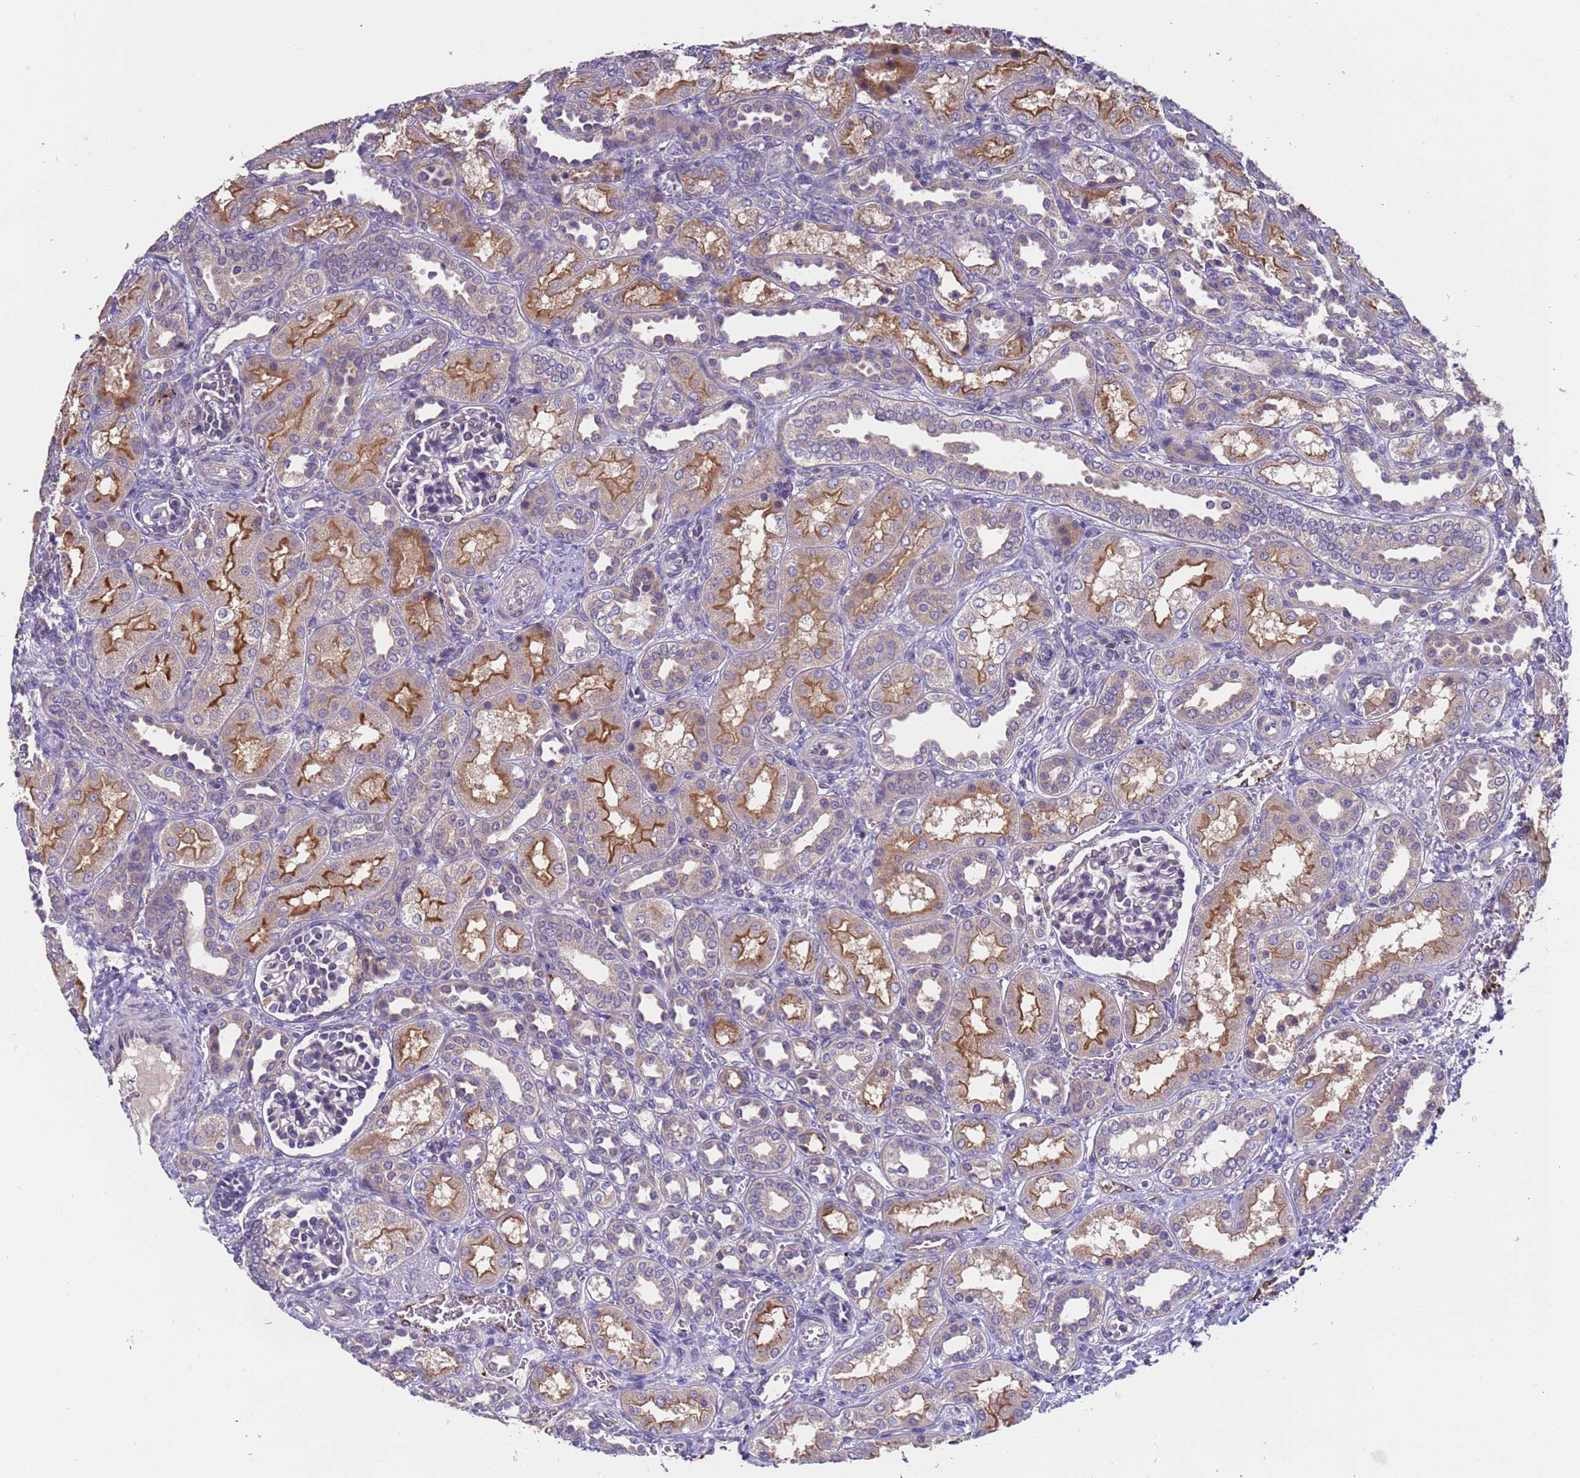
{"staining": {"intensity": "negative", "quantity": "none", "location": "none"}, "tissue": "kidney", "cell_type": "Cells in glomeruli", "image_type": "normal", "snomed": [{"axis": "morphology", "description": "Normal tissue, NOS"}, {"axis": "morphology", "description": "Neoplasm, malignant, NOS"}, {"axis": "topography", "description": "Kidney"}], "caption": "IHC of unremarkable kidney exhibits no expression in cells in glomeruli. (DAB immunohistochemistry (IHC) with hematoxylin counter stain).", "gene": "ZNF248", "patient": {"sex": "female", "age": 1}}